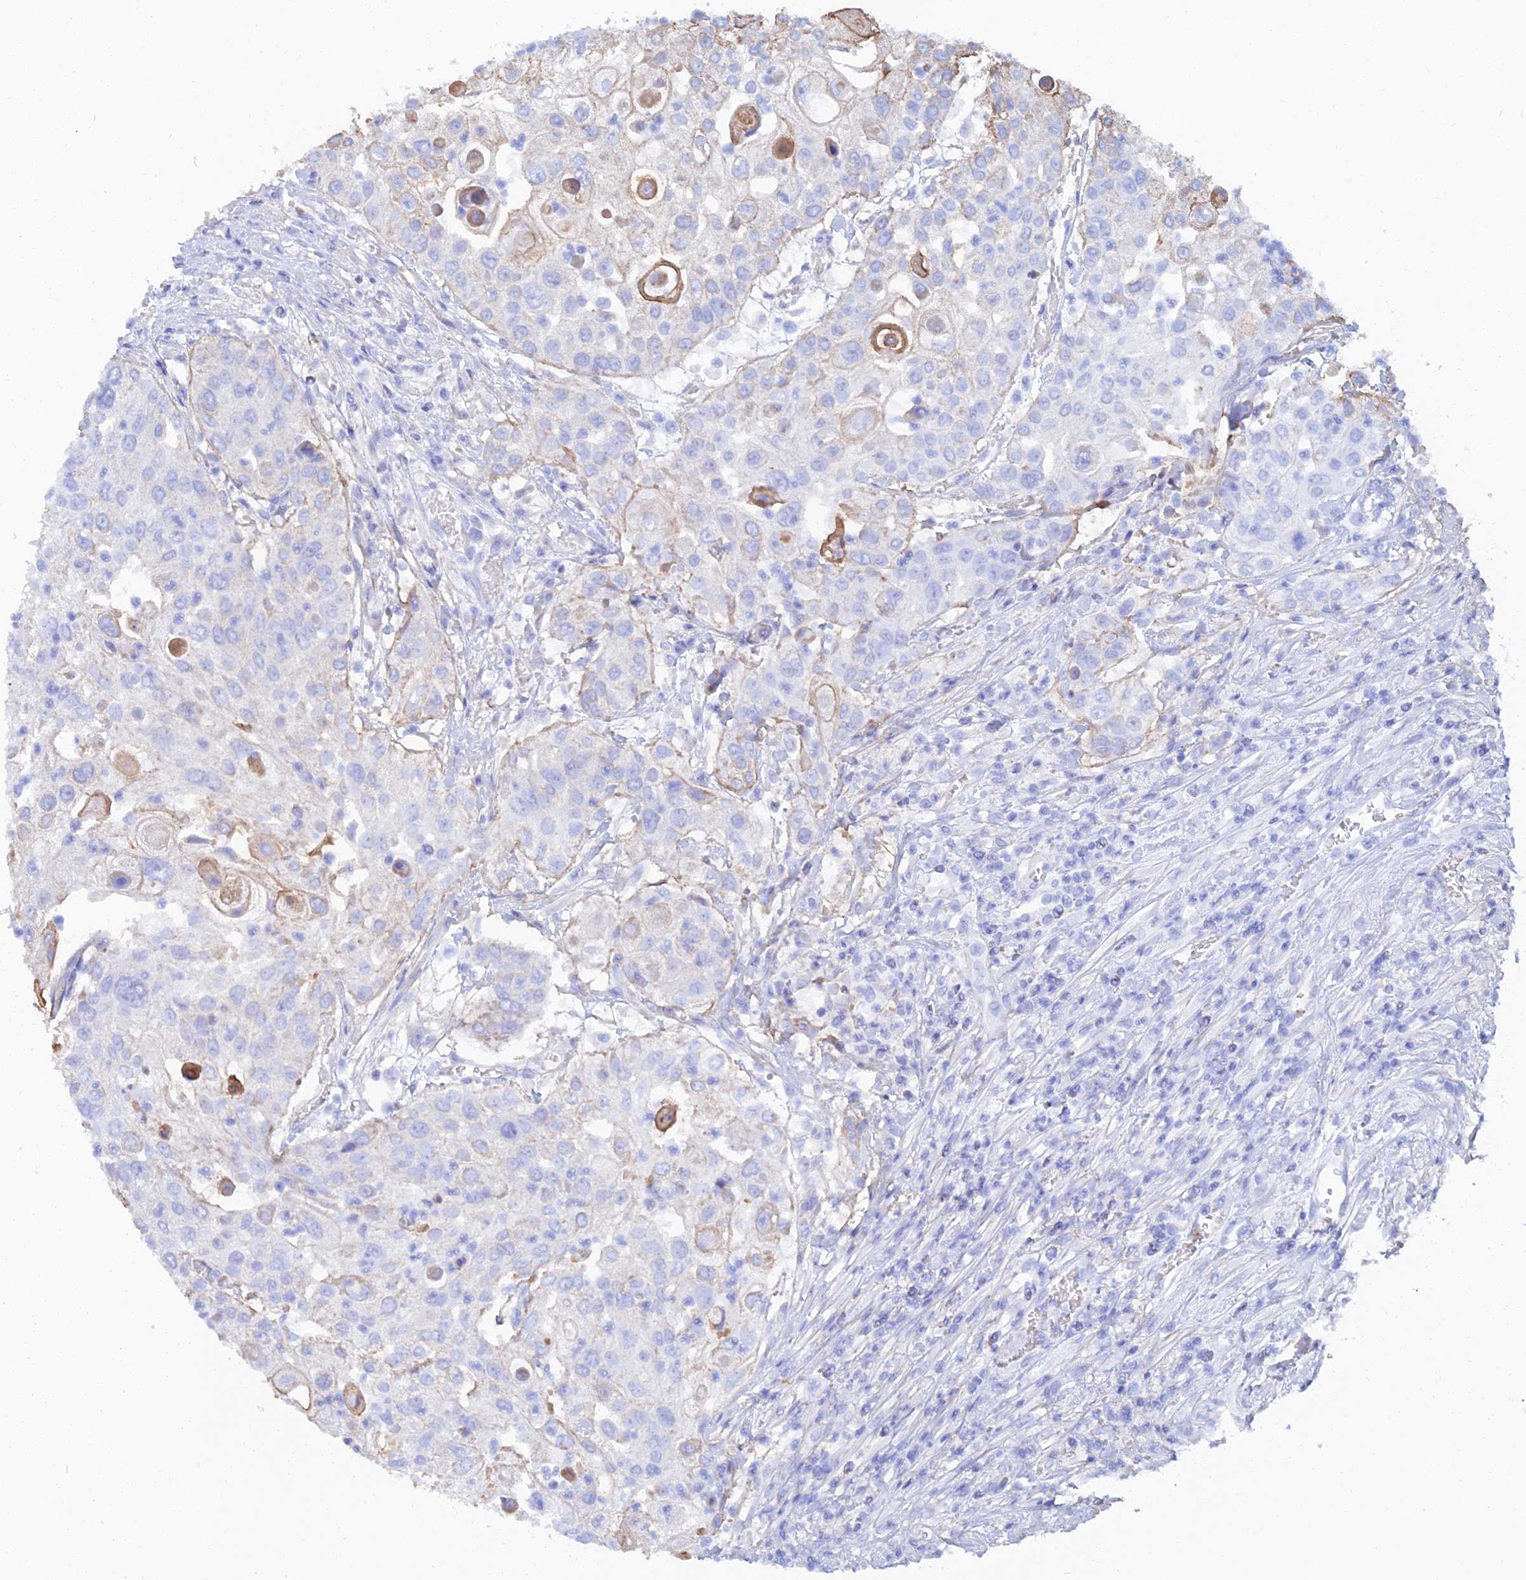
{"staining": {"intensity": "negative", "quantity": "none", "location": "none"}, "tissue": "urothelial cancer", "cell_type": "Tumor cells", "image_type": "cancer", "snomed": [{"axis": "morphology", "description": "Urothelial carcinoma, High grade"}, {"axis": "topography", "description": "Urinary bladder"}], "caption": "Immunohistochemistry photomicrograph of human high-grade urothelial carcinoma stained for a protein (brown), which shows no positivity in tumor cells. (DAB (3,3'-diaminobenzidine) immunohistochemistry (IHC), high magnification).", "gene": "TRIM43B", "patient": {"sex": "female", "age": 79}}